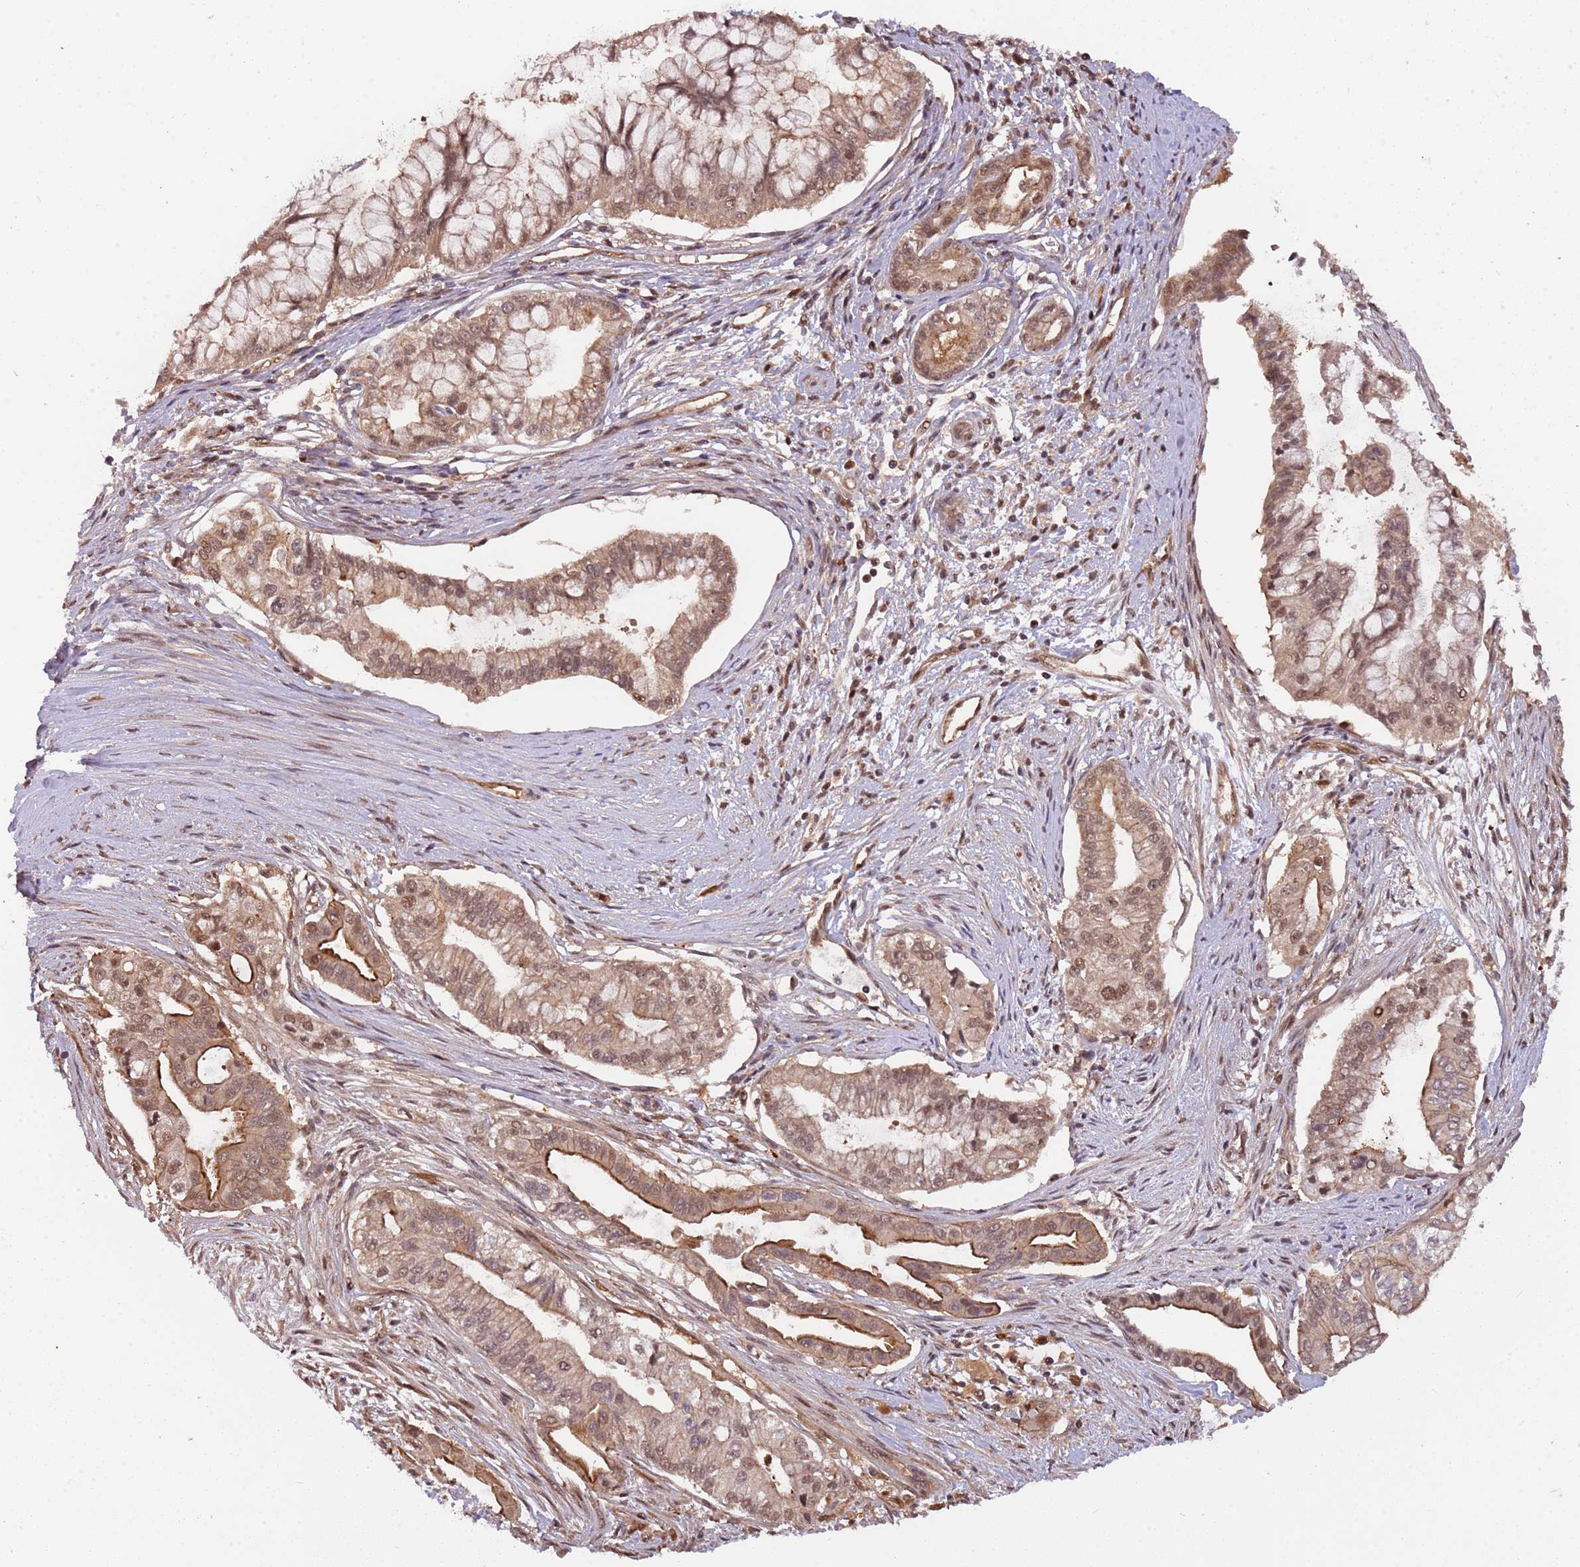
{"staining": {"intensity": "moderate", "quantity": ">75%", "location": "cytoplasmic/membranous,nuclear"}, "tissue": "pancreatic cancer", "cell_type": "Tumor cells", "image_type": "cancer", "snomed": [{"axis": "morphology", "description": "Adenocarcinoma, NOS"}, {"axis": "topography", "description": "Pancreas"}], "caption": "Adenocarcinoma (pancreatic) stained for a protein demonstrates moderate cytoplasmic/membranous and nuclear positivity in tumor cells.", "gene": "PLSCR5", "patient": {"sex": "male", "age": 46}}